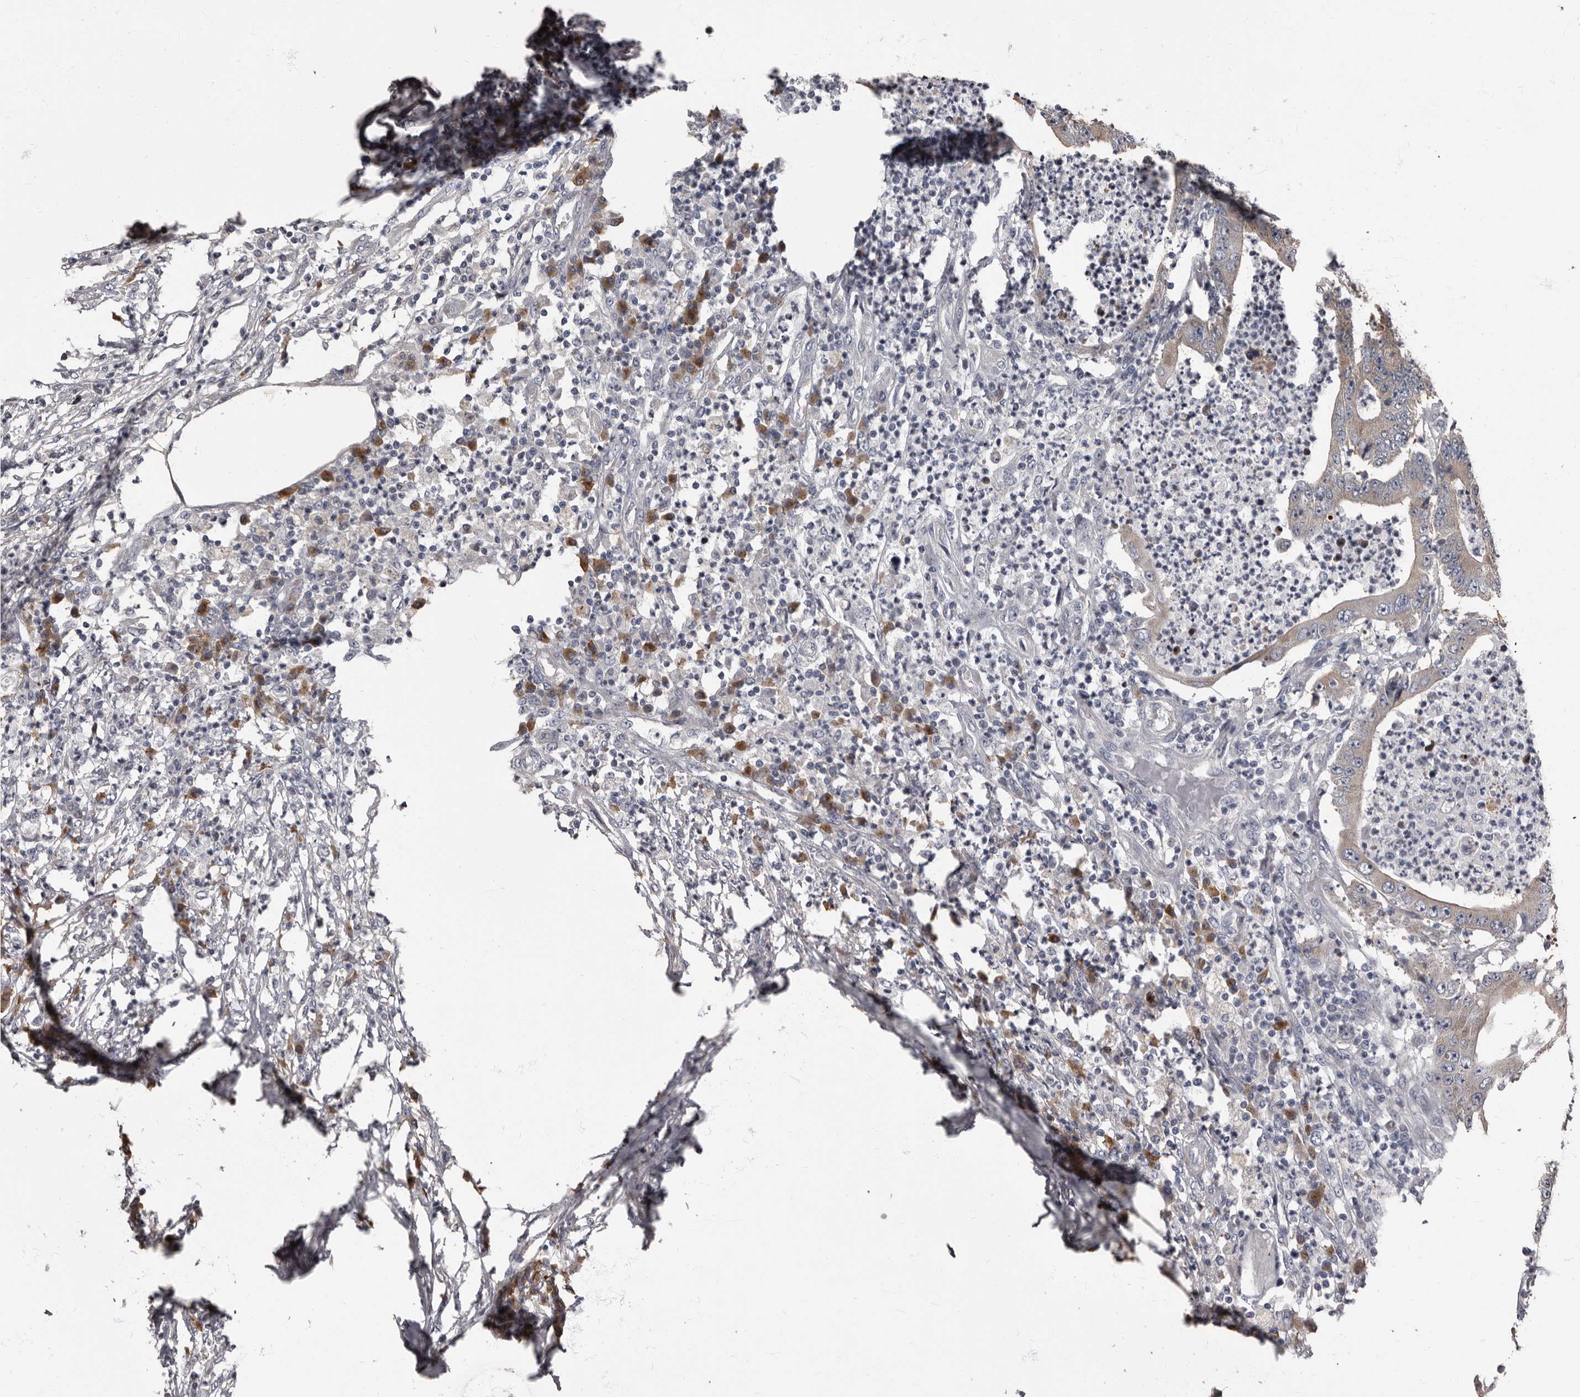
{"staining": {"intensity": "weak", "quantity": "<25%", "location": "cytoplasmic/membranous"}, "tissue": "colorectal cancer", "cell_type": "Tumor cells", "image_type": "cancer", "snomed": [{"axis": "morphology", "description": "Adenocarcinoma, NOS"}, {"axis": "topography", "description": "Colon"}], "caption": "DAB (3,3'-diaminobenzidine) immunohistochemical staining of adenocarcinoma (colorectal) exhibits no significant positivity in tumor cells.", "gene": "TPD52L1", "patient": {"sex": "male", "age": 83}}